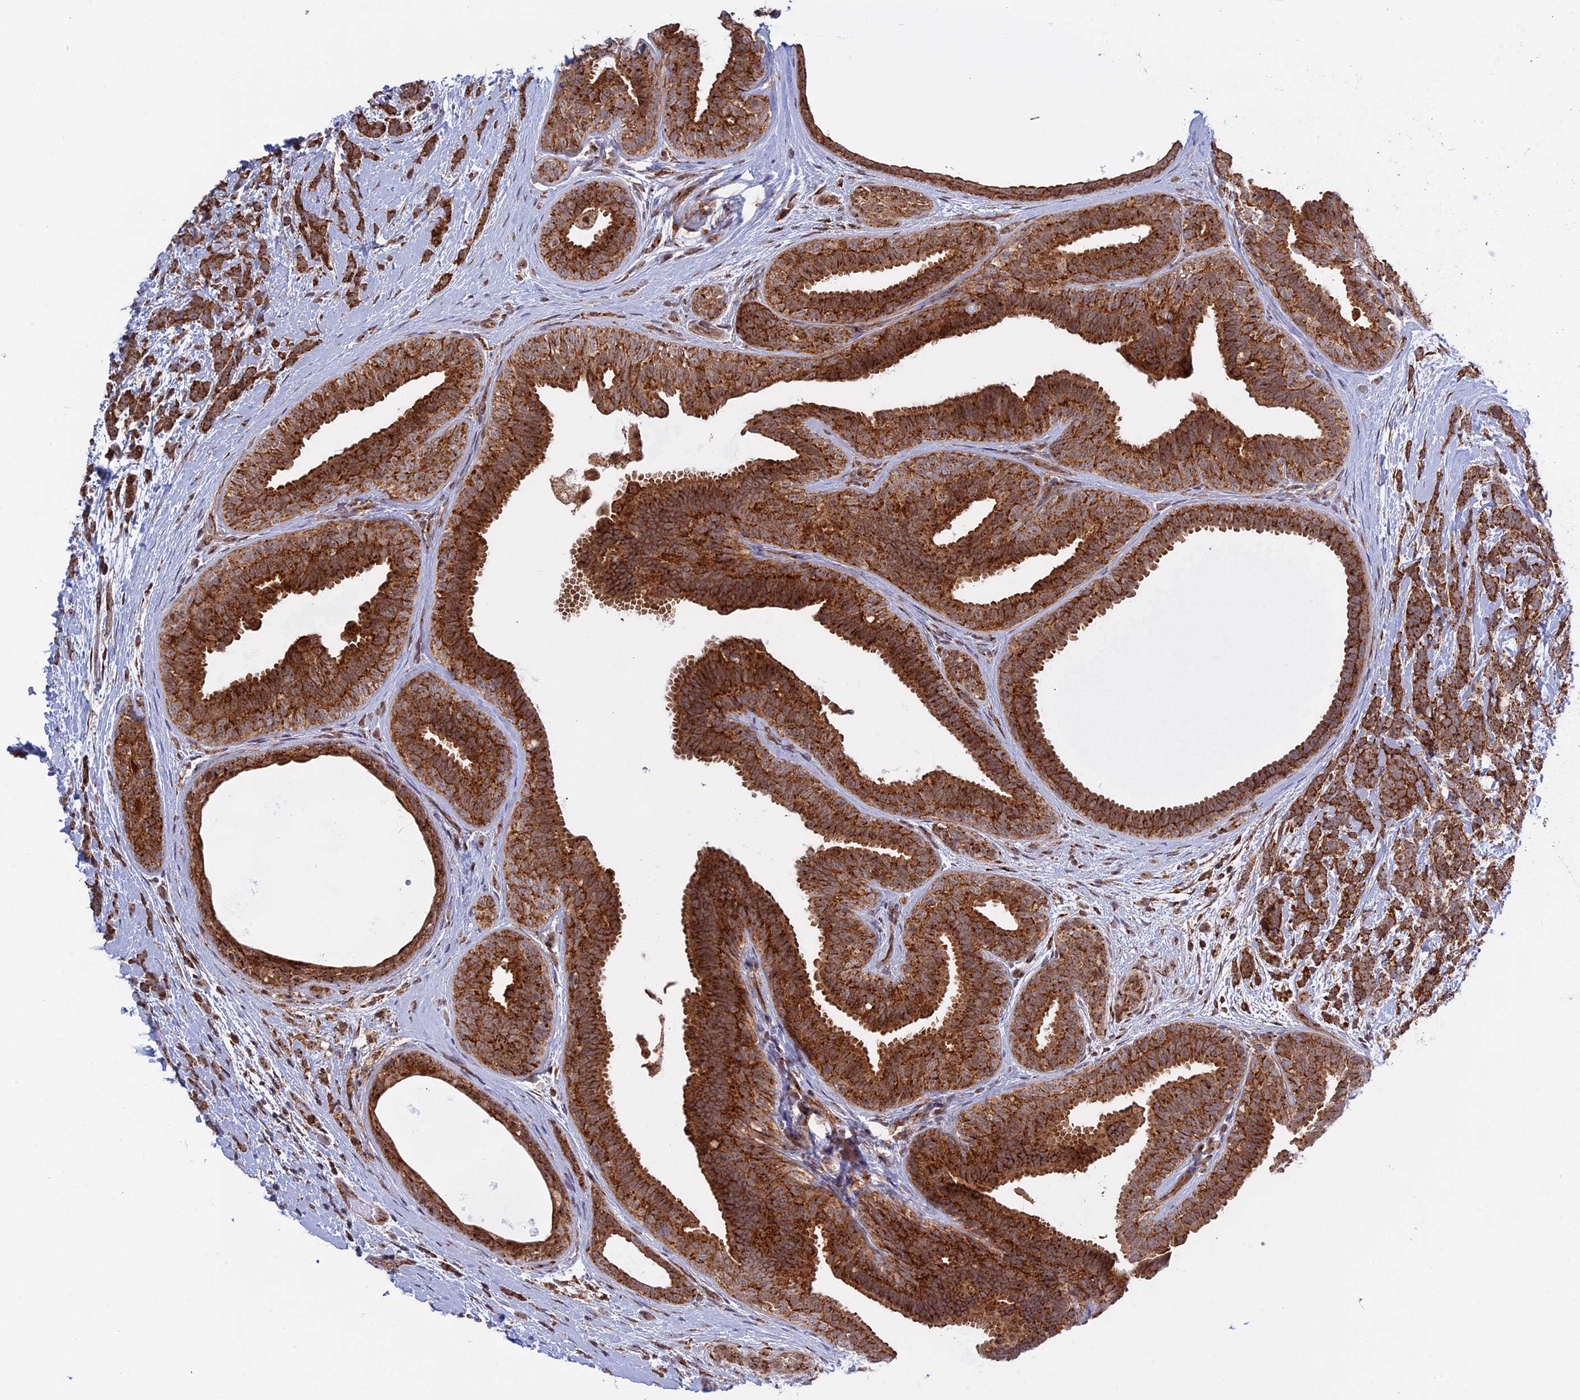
{"staining": {"intensity": "strong", "quantity": ">75%", "location": "cytoplasmic/membranous"}, "tissue": "breast cancer", "cell_type": "Tumor cells", "image_type": "cancer", "snomed": [{"axis": "morphology", "description": "Lobular carcinoma"}, {"axis": "topography", "description": "Breast"}], "caption": "DAB (3,3'-diaminobenzidine) immunohistochemical staining of human breast cancer (lobular carcinoma) exhibits strong cytoplasmic/membranous protein expression in approximately >75% of tumor cells.", "gene": "CLINT1", "patient": {"sex": "female", "age": 58}}